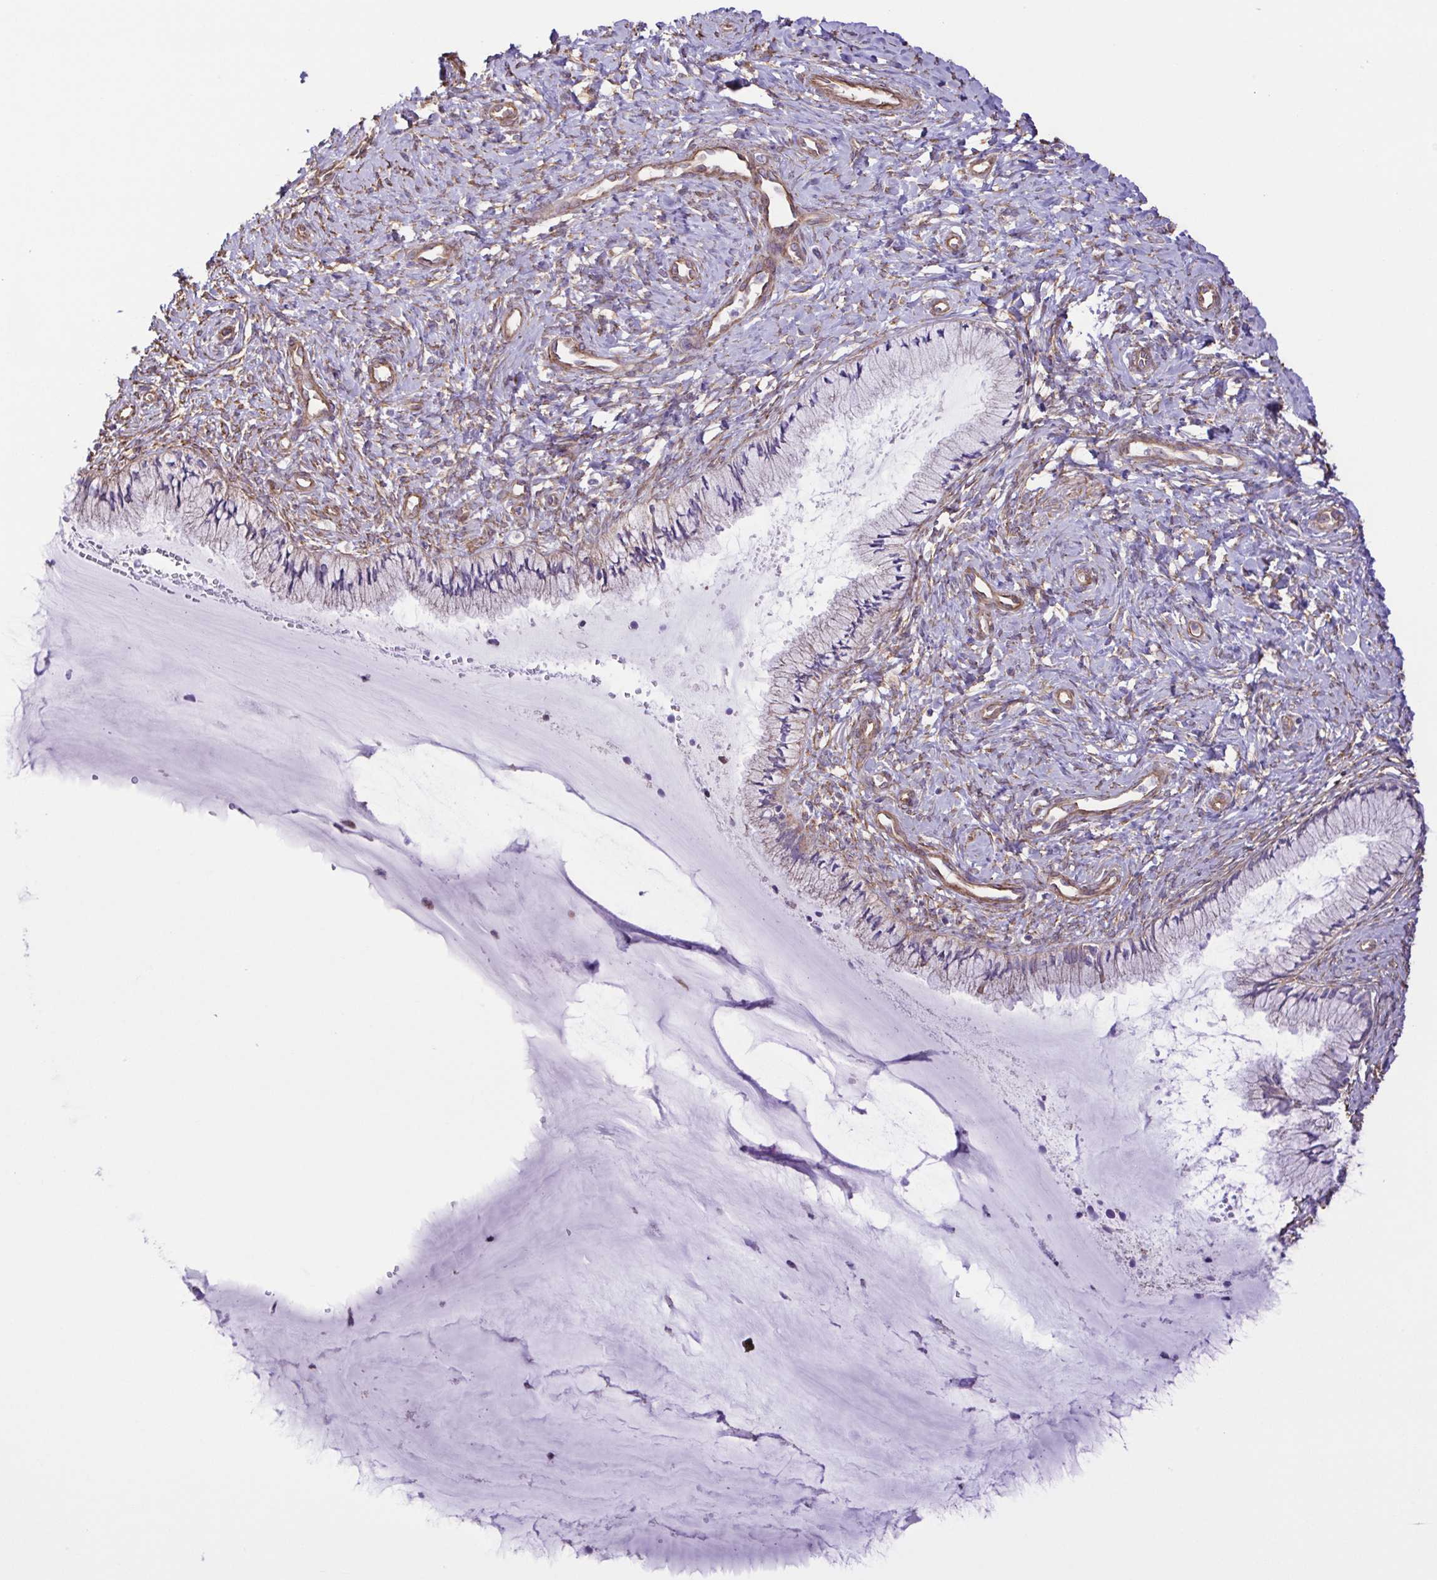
{"staining": {"intensity": "negative", "quantity": "none", "location": "none"}, "tissue": "cervix", "cell_type": "Glandular cells", "image_type": "normal", "snomed": [{"axis": "morphology", "description": "Normal tissue, NOS"}, {"axis": "topography", "description": "Cervix"}], "caption": "Cervix stained for a protein using immunohistochemistry (IHC) demonstrates no expression glandular cells.", "gene": "FLT1", "patient": {"sex": "female", "age": 37}}